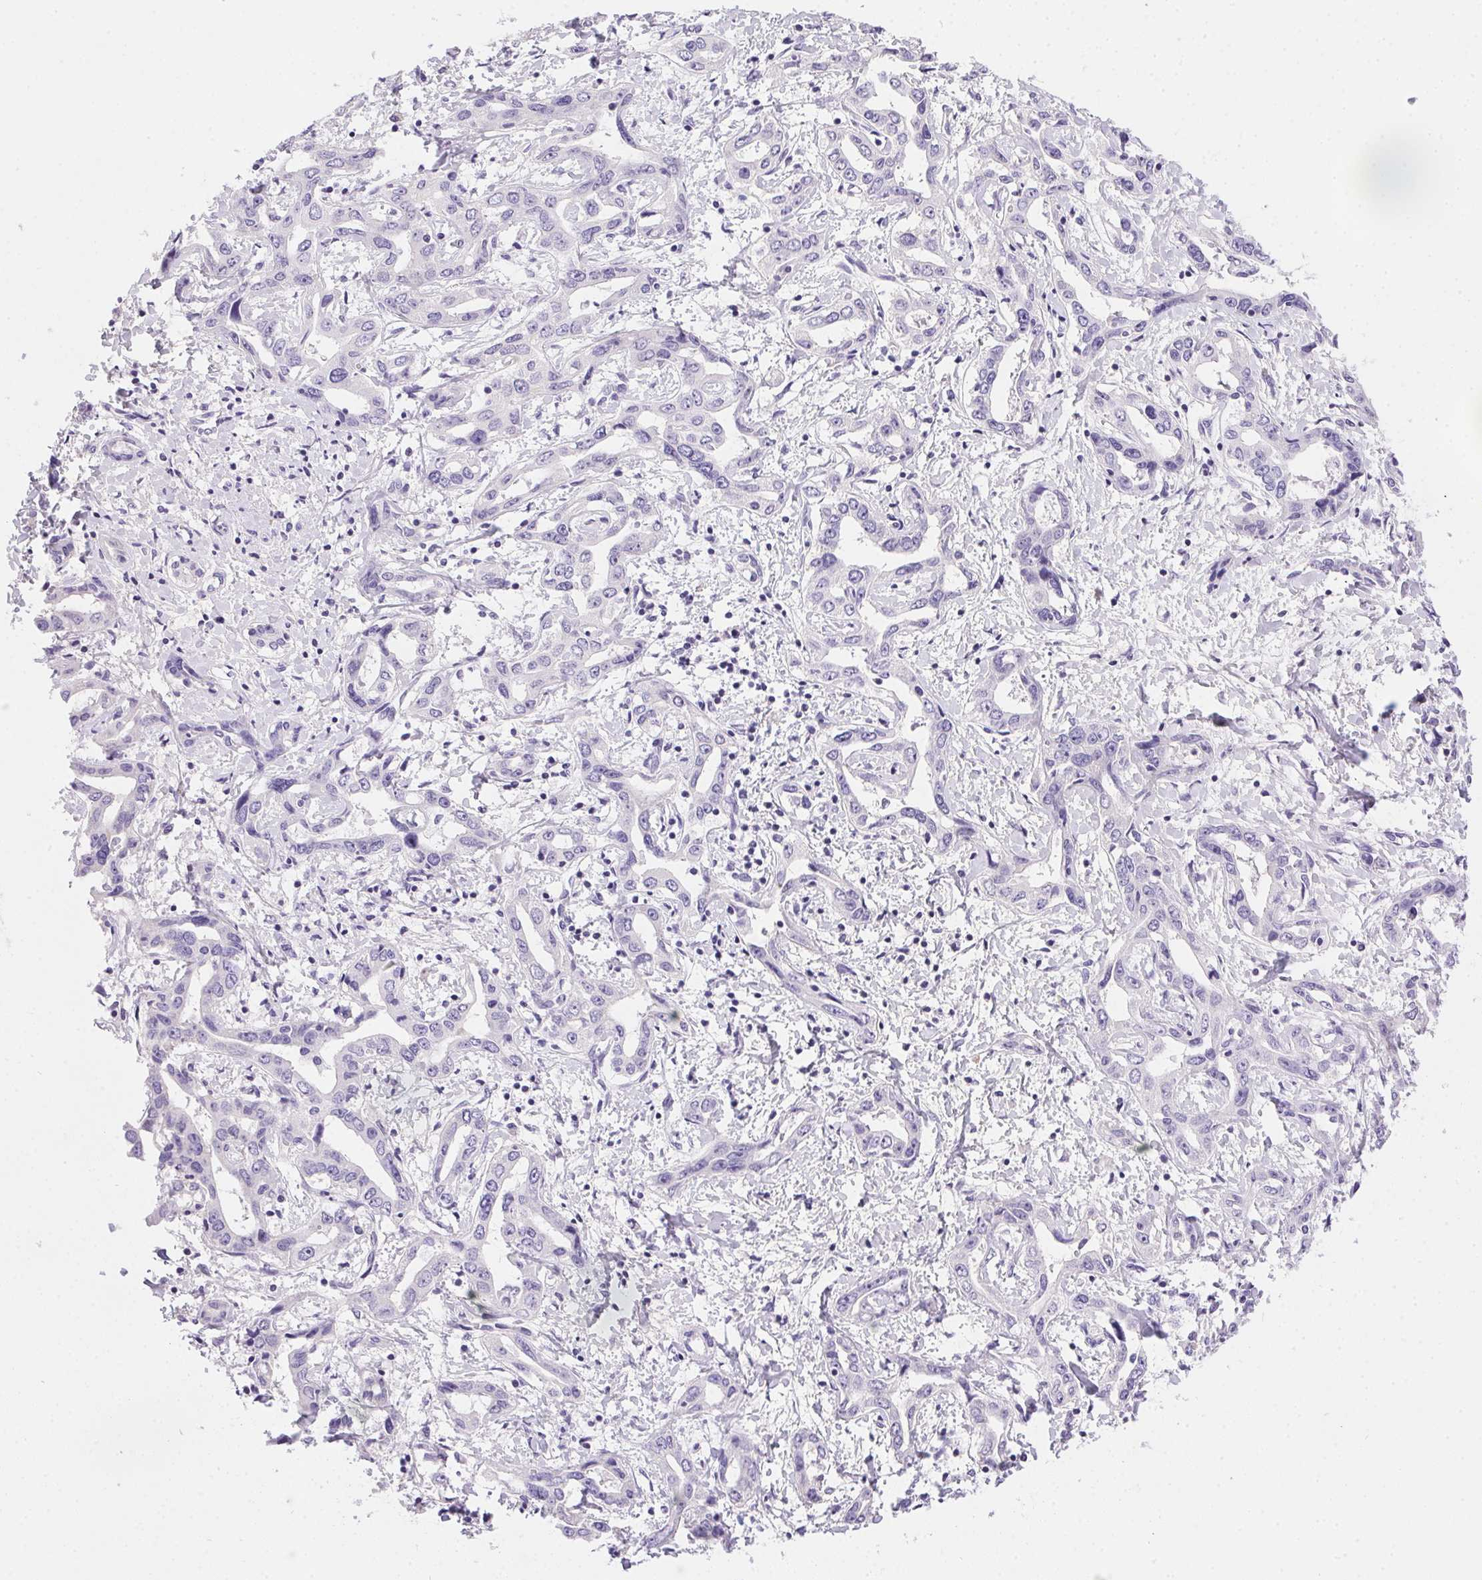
{"staining": {"intensity": "negative", "quantity": "none", "location": "none"}, "tissue": "liver cancer", "cell_type": "Tumor cells", "image_type": "cancer", "snomed": [{"axis": "morphology", "description": "Cholangiocarcinoma"}, {"axis": "topography", "description": "Liver"}], "caption": "There is no significant expression in tumor cells of liver cancer. (Brightfield microscopy of DAB immunohistochemistry (IHC) at high magnification).", "gene": "SSTR4", "patient": {"sex": "male", "age": 59}}